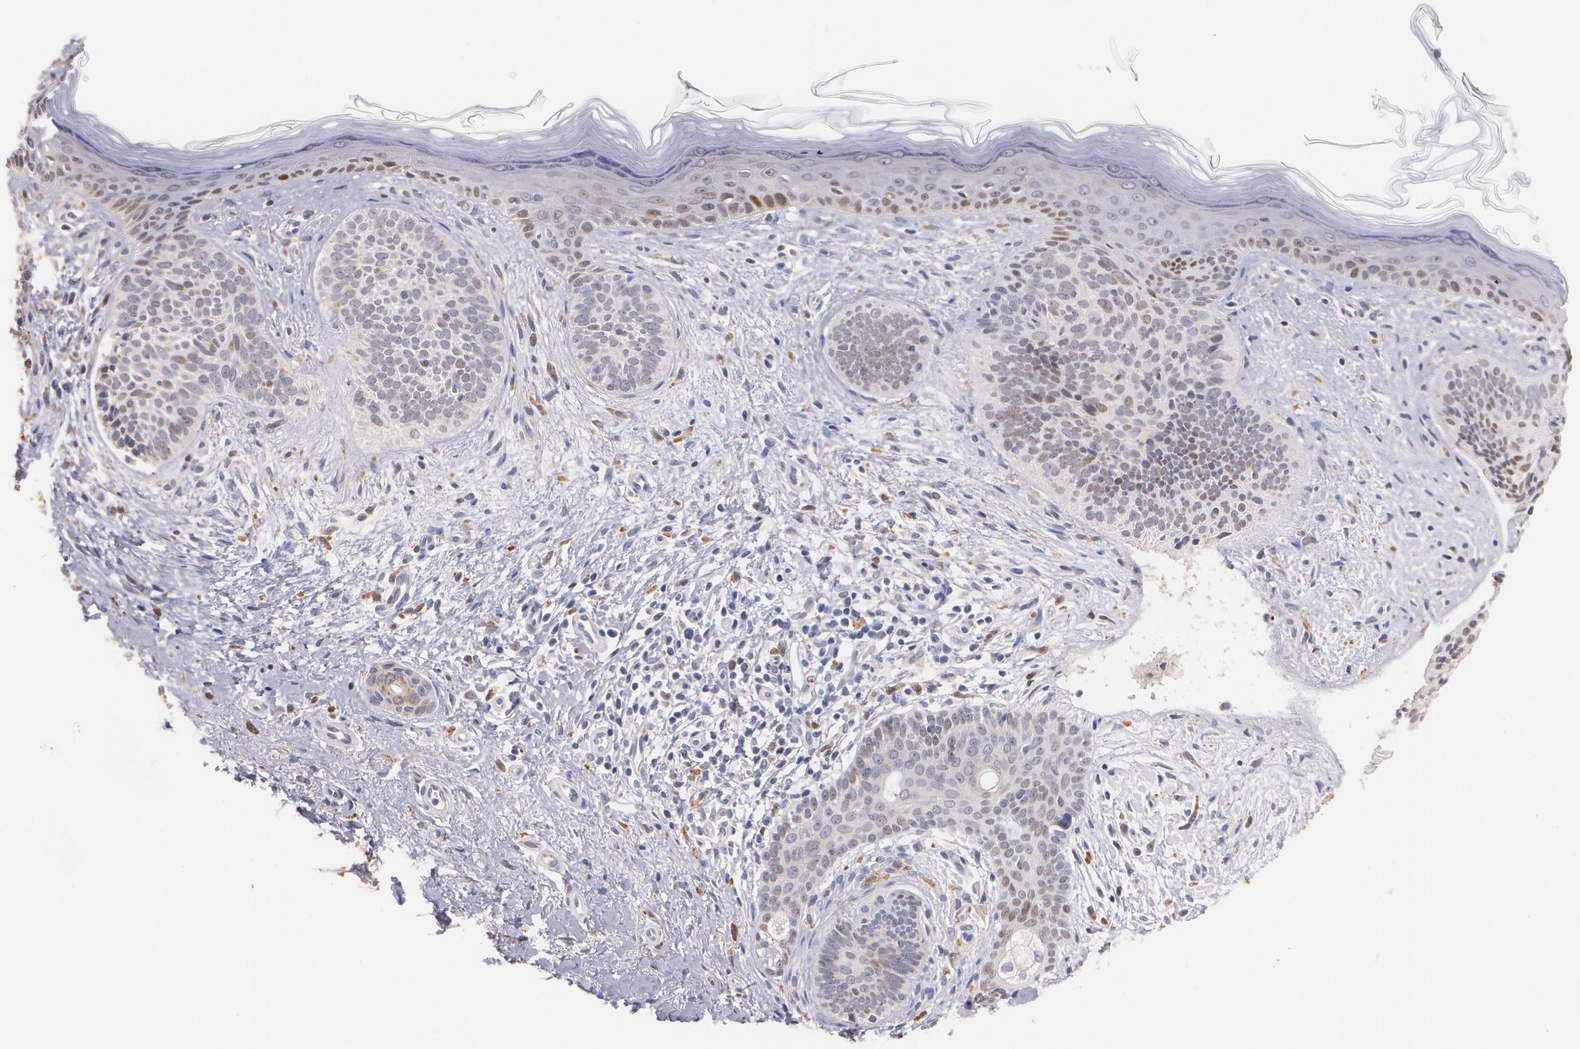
{"staining": {"intensity": "weak", "quantity": "<25%", "location": "cytoplasmic/membranous"}, "tissue": "skin cancer", "cell_type": "Tumor cells", "image_type": "cancer", "snomed": [{"axis": "morphology", "description": "Basal cell carcinoma"}, {"axis": "topography", "description": "Skin"}], "caption": "Photomicrograph shows no protein positivity in tumor cells of skin basal cell carcinoma tissue.", "gene": "ATF3", "patient": {"sex": "female", "age": 78}}